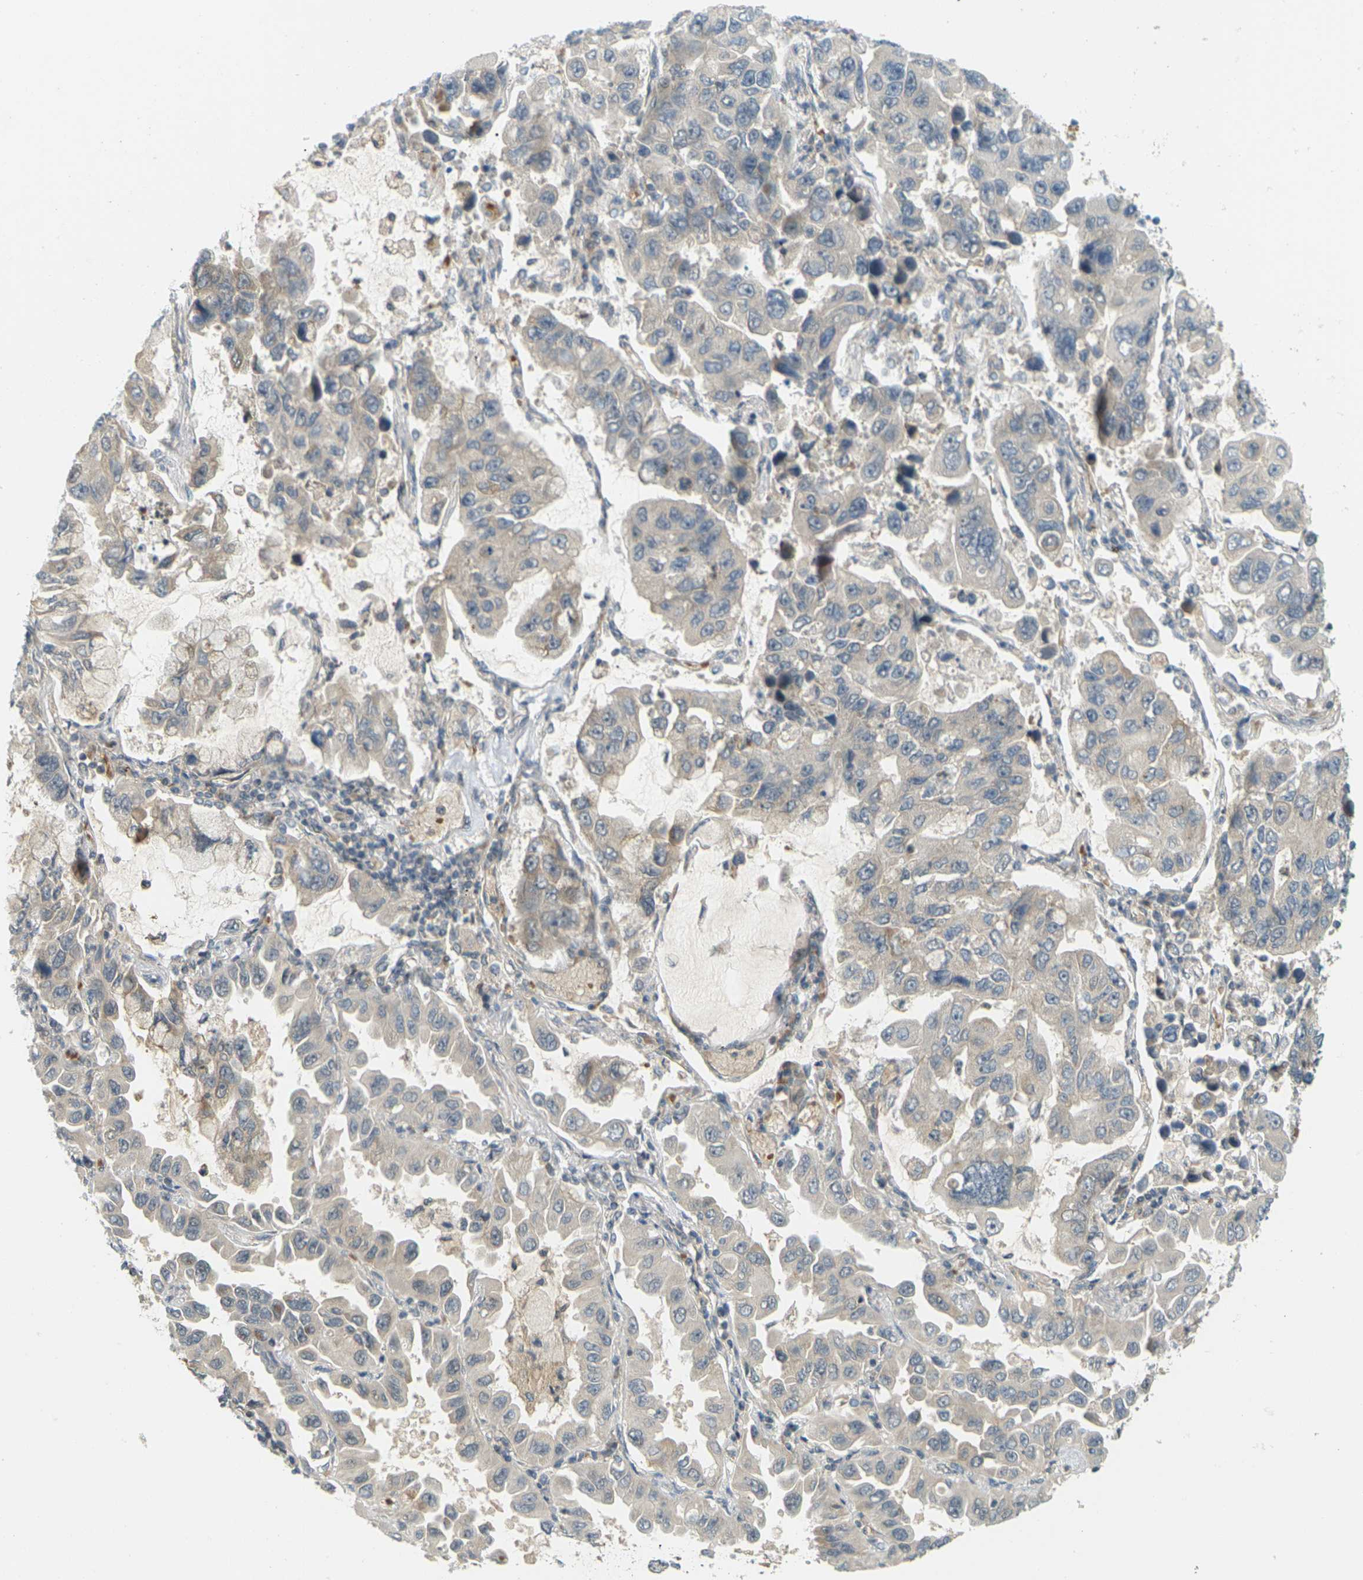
{"staining": {"intensity": "weak", "quantity": ">75%", "location": "cytoplasmic/membranous"}, "tissue": "lung cancer", "cell_type": "Tumor cells", "image_type": "cancer", "snomed": [{"axis": "morphology", "description": "Adenocarcinoma, NOS"}, {"axis": "topography", "description": "Lung"}], "caption": "Weak cytoplasmic/membranous staining is present in approximately >75% of tumor cells in lung cancer (adenocarcinoma).", "gene": "SOCS6", "patient": {"sex": "male", "age": 64}}